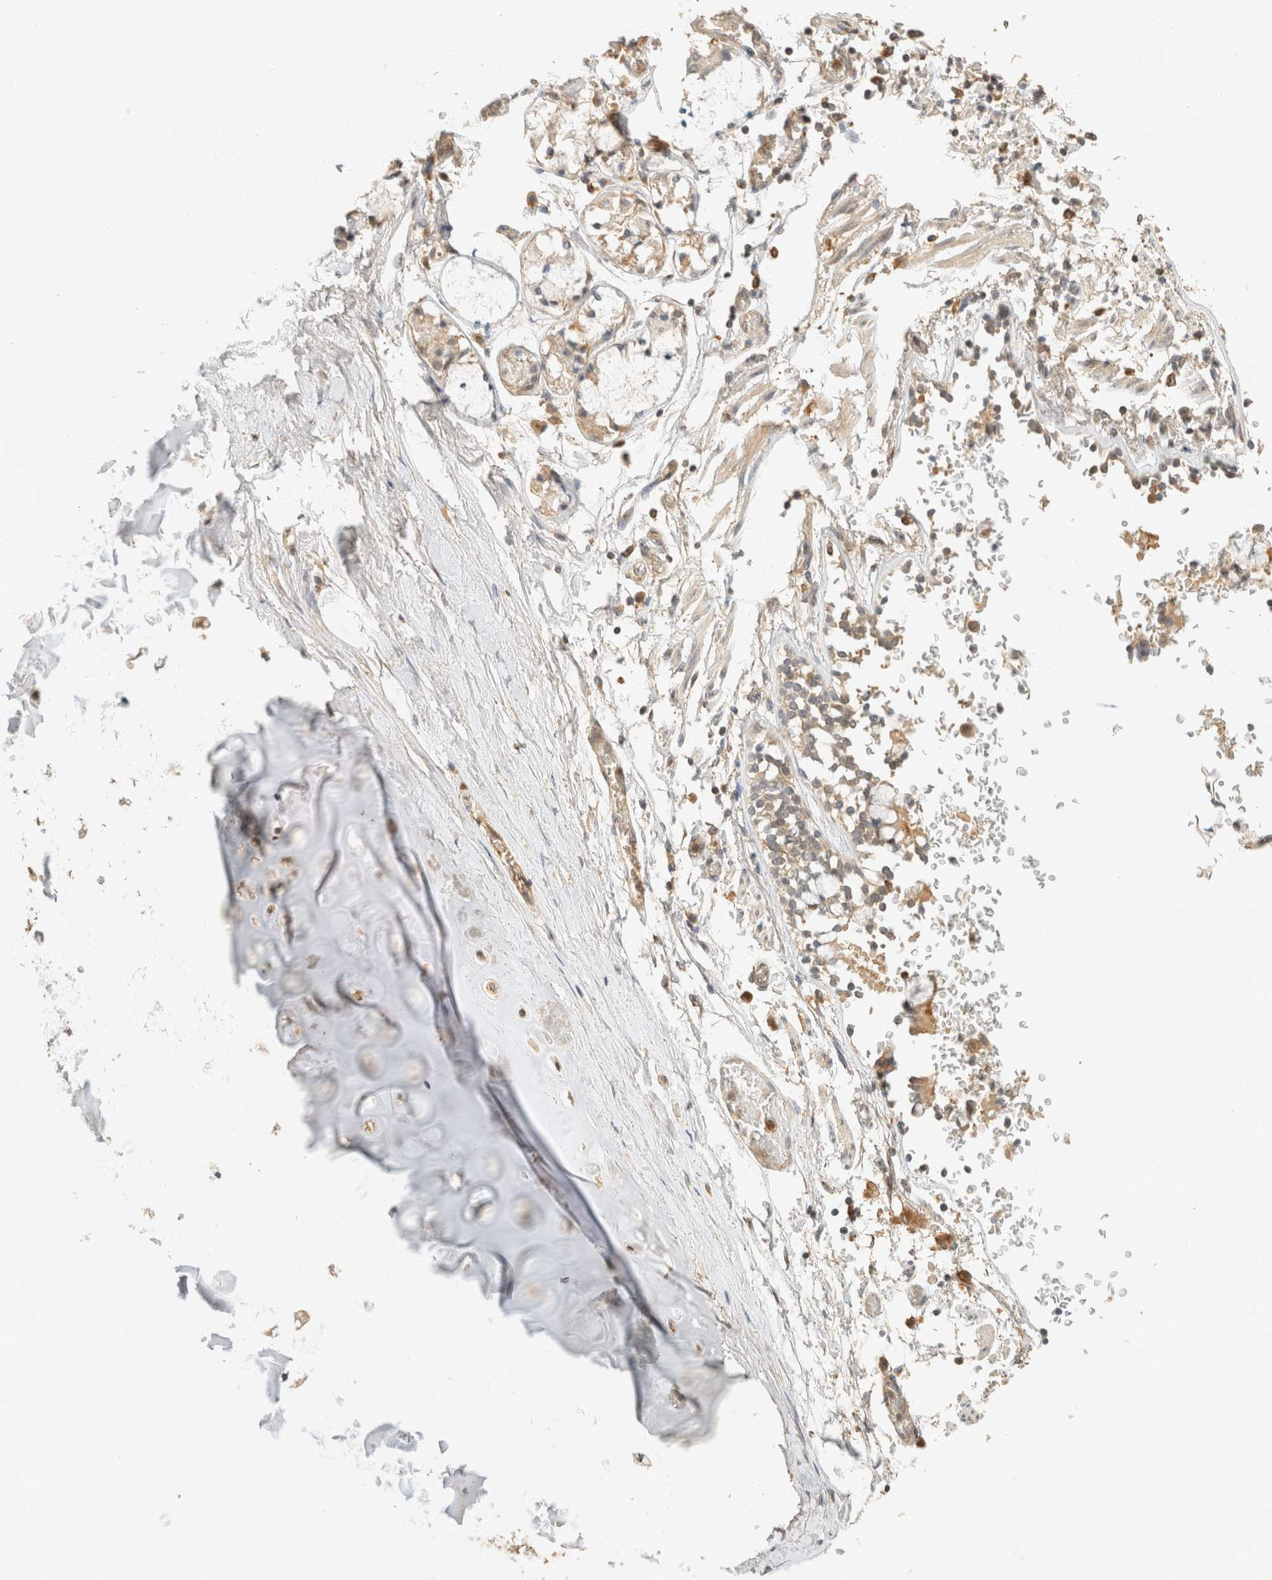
{"staining": {"intensity": "weak", "quantity": "25%-75%", "location": "cytoplasmic/membranous"}, "tissue": "adipose tissue", "cell_type": "Adipocytes", "image_type": "normal", "snomed": [{"axis": "morphology", "description": "Normal tissue, NOS"}, {"axis": "topography", "description": "Cartilage tissue"}, {"axis": "topography", "description": "Lung"}], "caption": "IHC staining of benign adipose tissue, which reveals low levels of weak cytoplasmic/membranous positivity in about 25%-75% of adipocytes indicating weak cytoplasmic/membranous protein positivity. The staining was performed using DAB (brown) for protein detection and nuclei were counterstained in hematoxylin (blue).", "gene": "TACC1", "patient": {"sex": "female", "age": 77}}